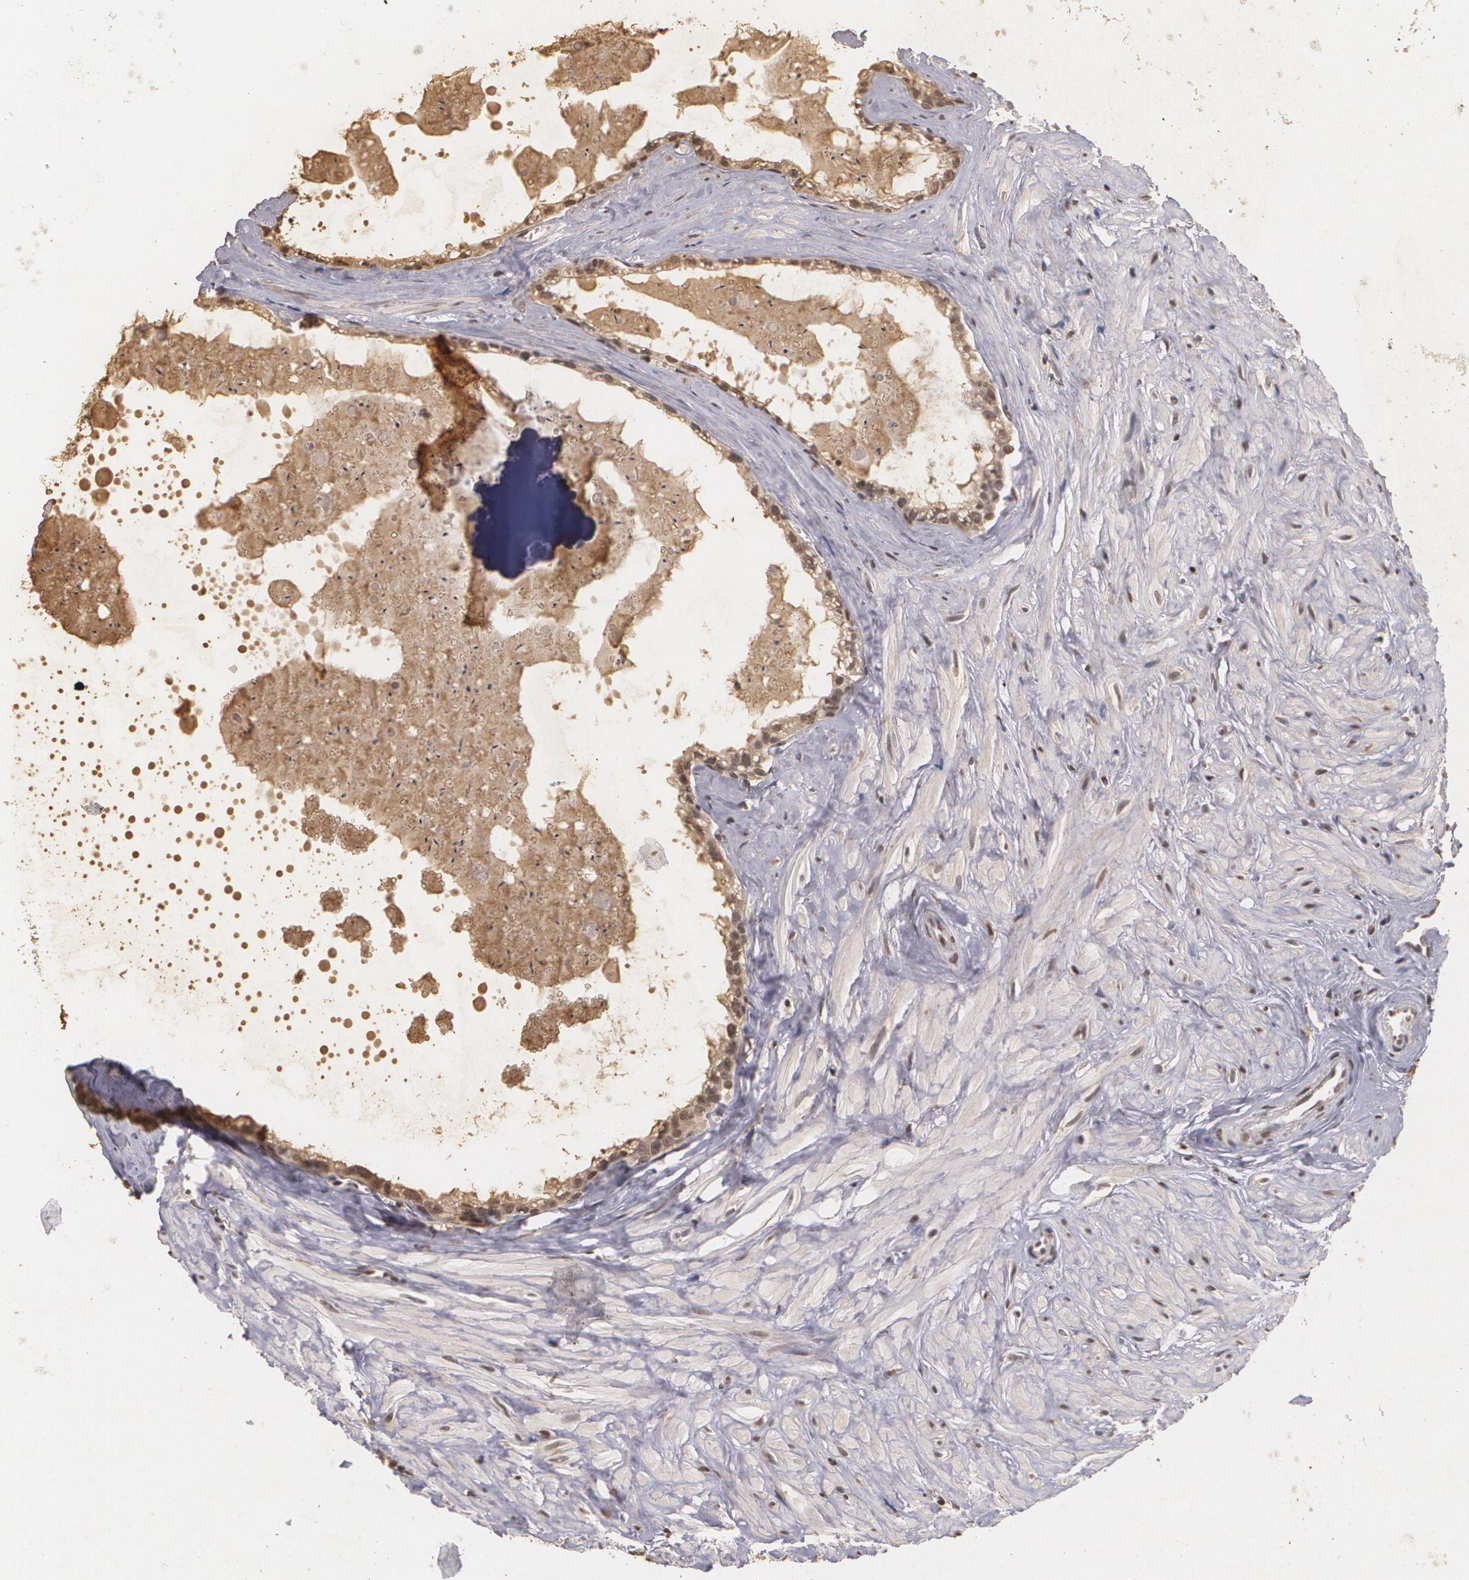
{"staining": {"intensity": "weak", "quantity": "<25%", "location": "nuclear"}, "tissue": "seminal vesicle", "cell_type": "Glandular cells", "image_type": "normal", "snomed": [{"axis": "morphology", "description": "Normal tissue, NOS"}, {"axis": "topography", "description": "Seminal veicle"}], "caption": "A high-resolution micrograph shows immunohistochemistry staining of normal seminal vesicle, which reveals no significant positivity in glandular cells. (Brightfield microscopy of DAB (3,3'-diaminobenzidine) immunohistochemistry at high magnification).", "gene": "THRB", "patient": {"sex": "male", "age": 60}}